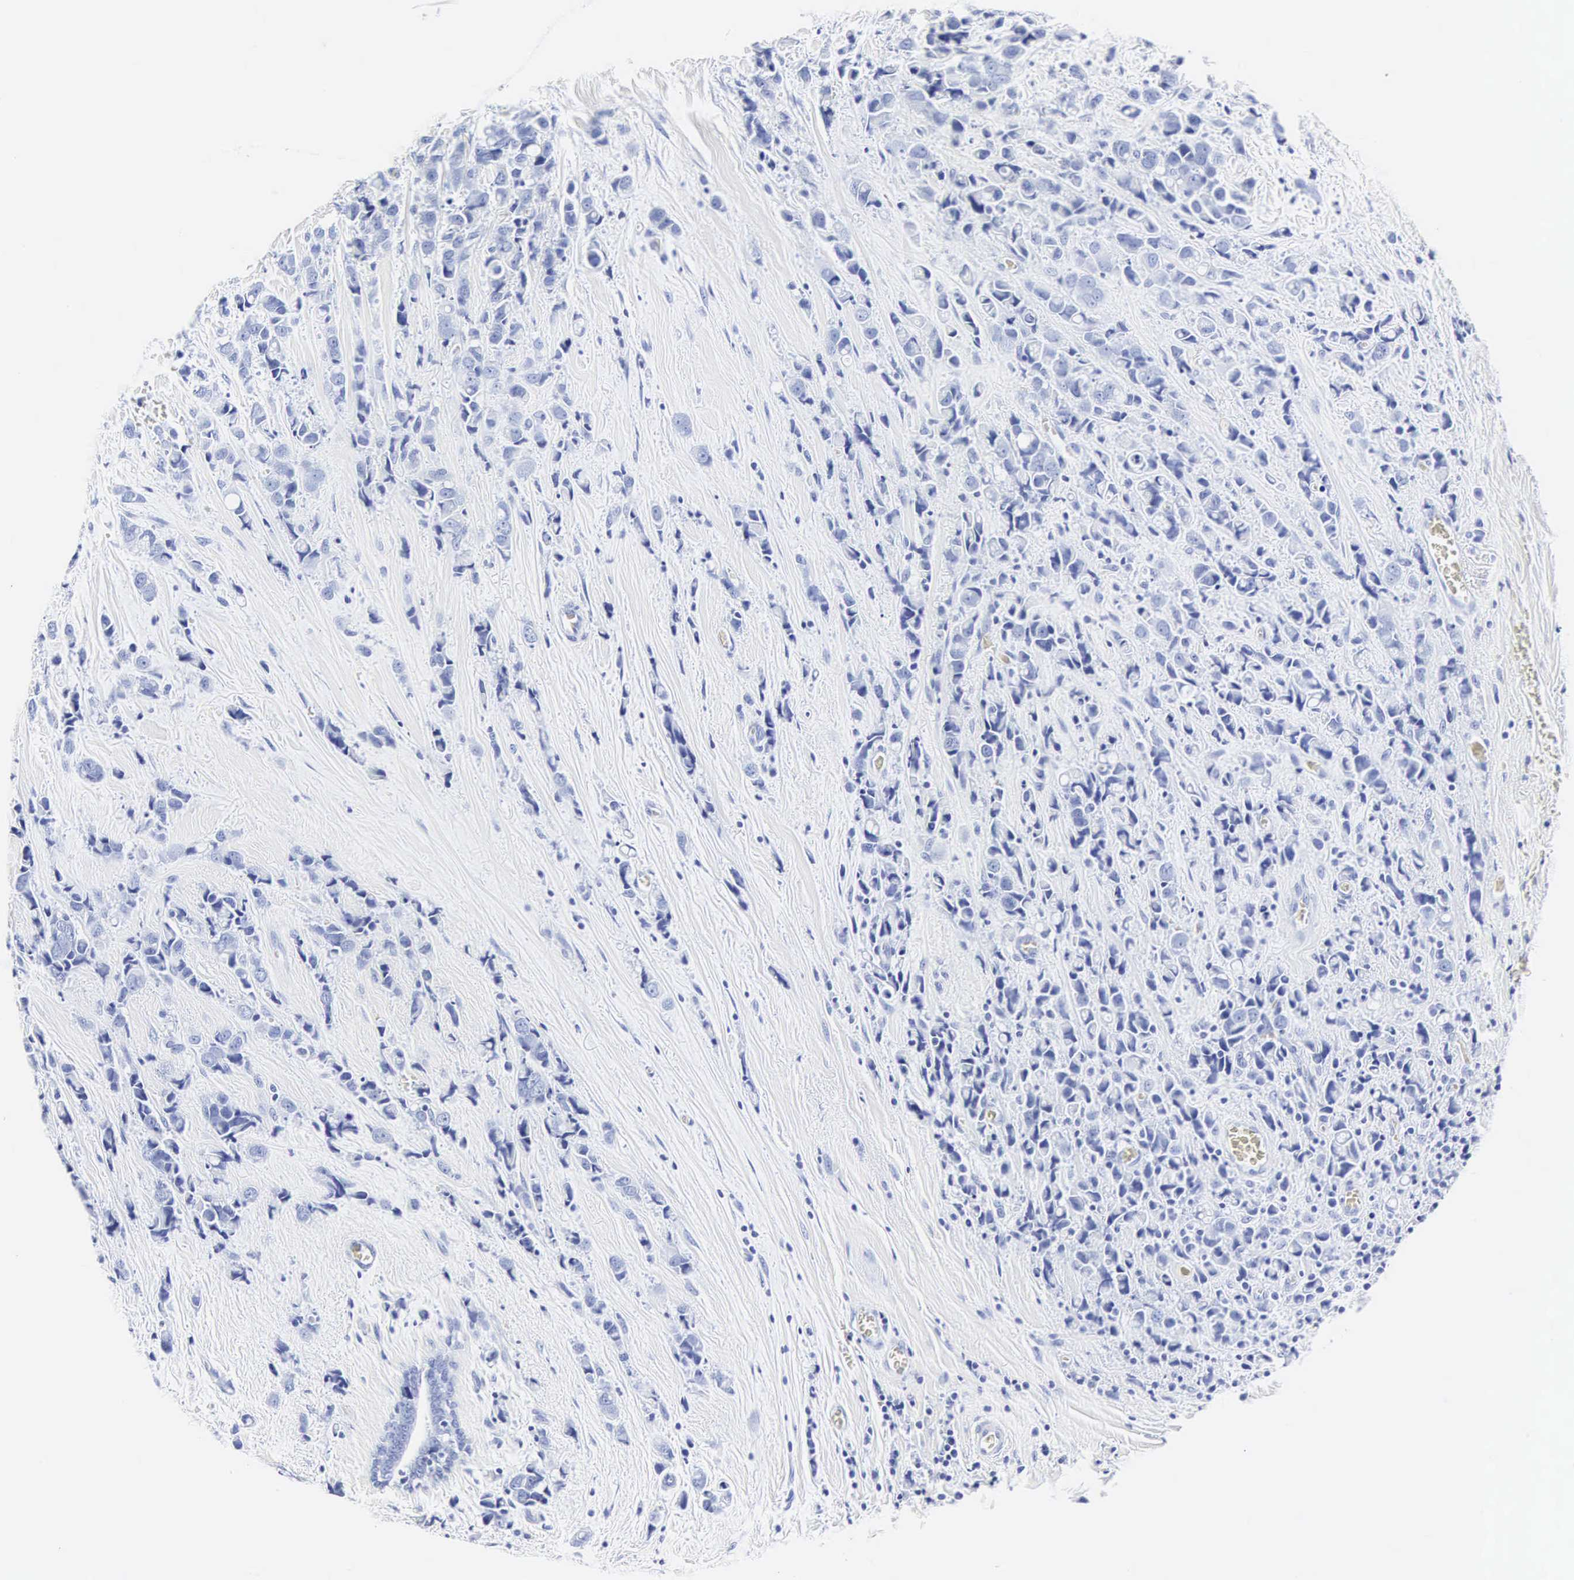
{"staining": {"intensity": "negative", "quantity": "none", "location": "none"}, "tissue": "breast cancer", "cell_type": "Tumor cells", "image_type": "cancer", "snomed": [{"axis": "morphology", "description": "Lobular carcinoma"}, {"axis": "topography", "description": "Breast"}], "caption": "Breast cancer stained for a protein using immunohistochemistry (IHC) exhibits no expression tumor cells.", "gene": "INS", "patient": {"sex": "female", "age": 57}}